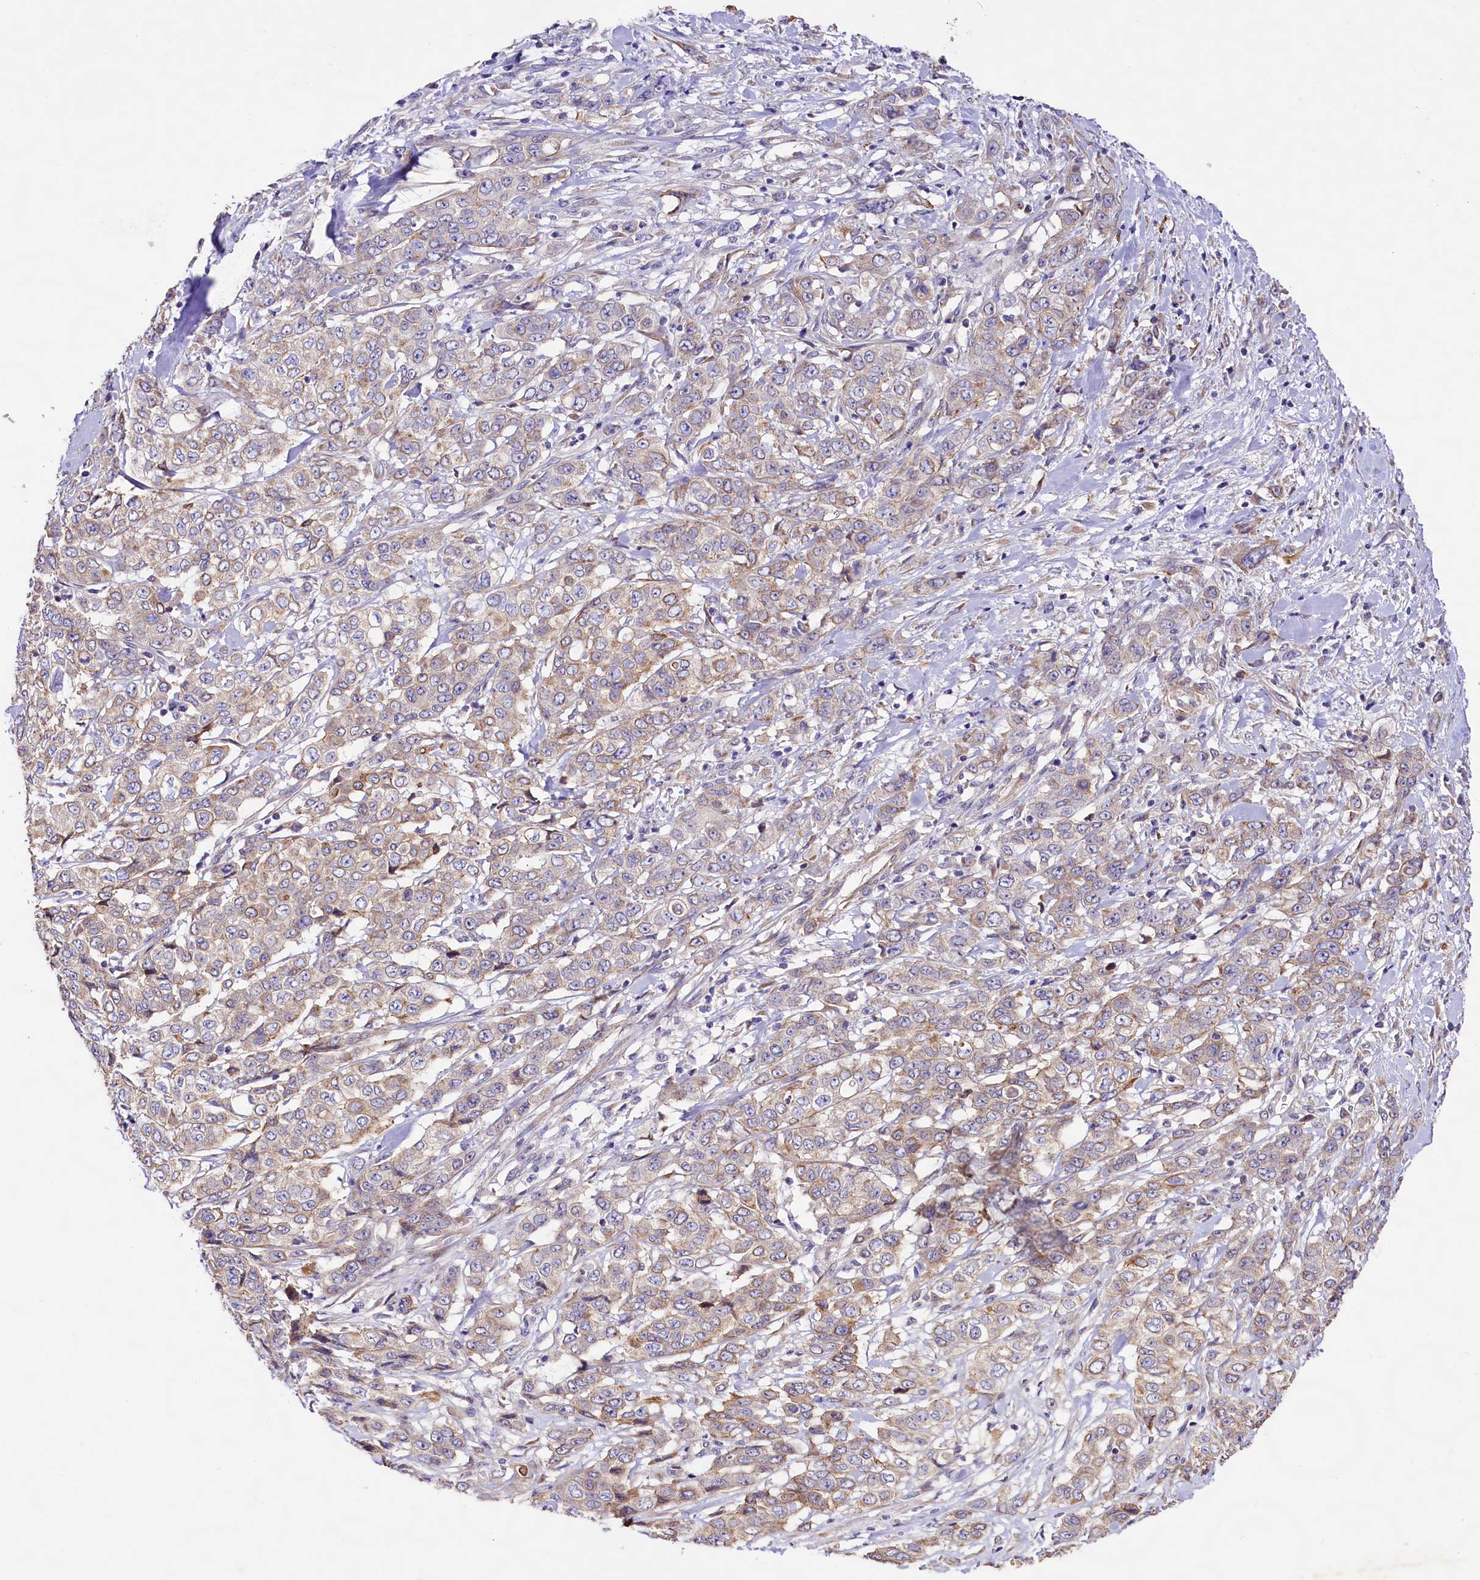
{"staining": {"intensity": "moderate", "quantity": "<25%", "location": "cytoplasmic/membranous"}, "tissue": "stomach cancer", "cell_type": "Tumor cells", "image_type": "cancer", "snomed": [{"axis": "morphology", "description": "Adenocarcinoma, NOS"}, {"axis": "topography", "description": "Stomach, upper"}], "caption": "Protein staining by immunohistochemistry (IHC) reveals moderate cytoplasmic/membranous positivity in about <25% of tumor cells in stomach adenocarcinoma. (IHC, brightfield microscopy, high magnification).", "gene": "VPS11", "patient": {"sex": "male", "age": 62}}